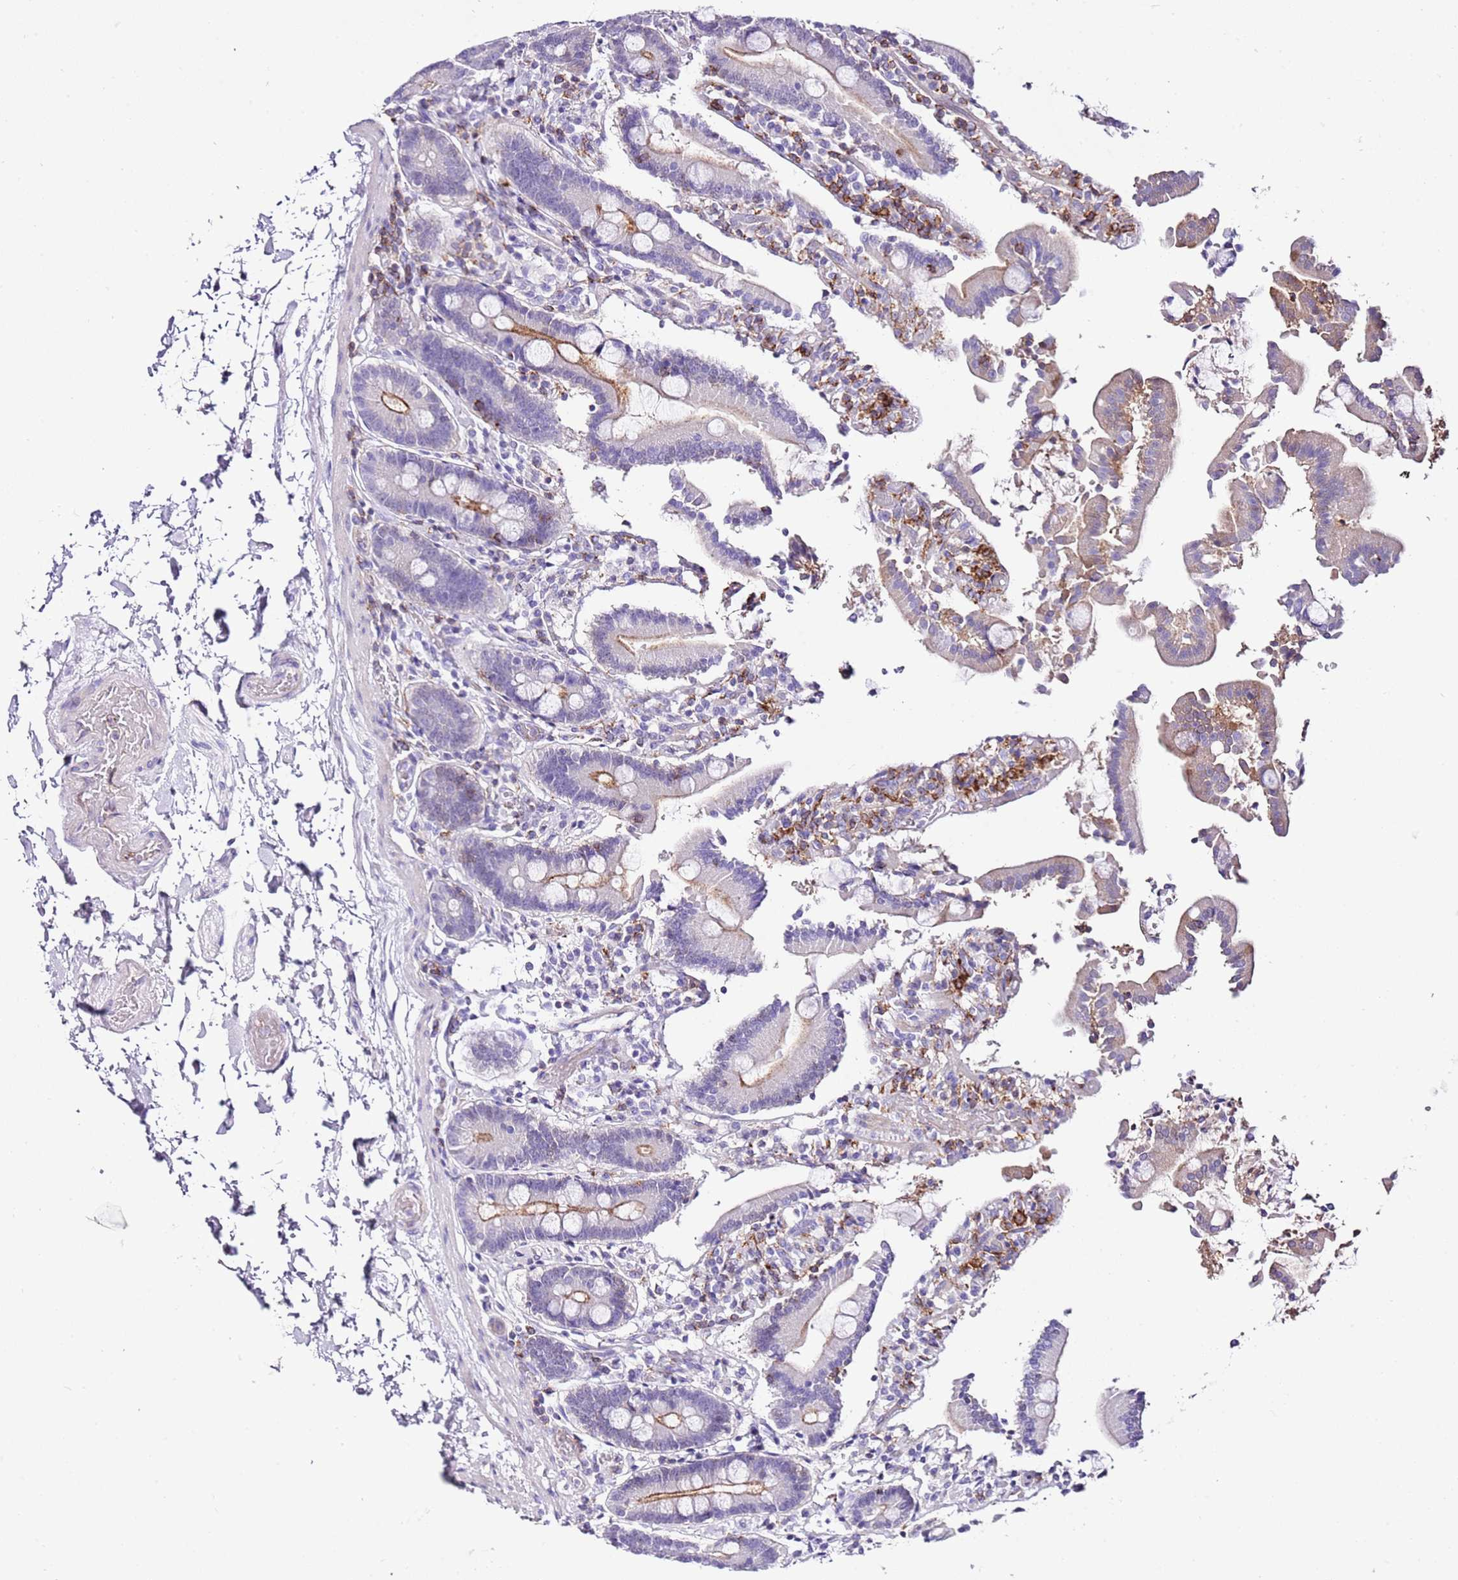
{"staining": {"intensity": "strong", "quantity": "25%-75%", "location": "cytoplasmic/membranous"}, "tissue": "duodenum", "cell_type": "Glandular cells", "image_type": "normal", "snomed": [{"axis": "morphology", "description": "Normal tissue, NOS"}, {"axis": "topography", "description": "Duodenum"}], "caption": "An image of human duodenum stained for a protein reveals strong cytoplasmic/membranous brown staining in glandular cells. (brown staining indicates protein expression, while blue staining denotes nuclei).", "gene": "ALDH3A1", "patient": {"sex": "male", "age": 55}}